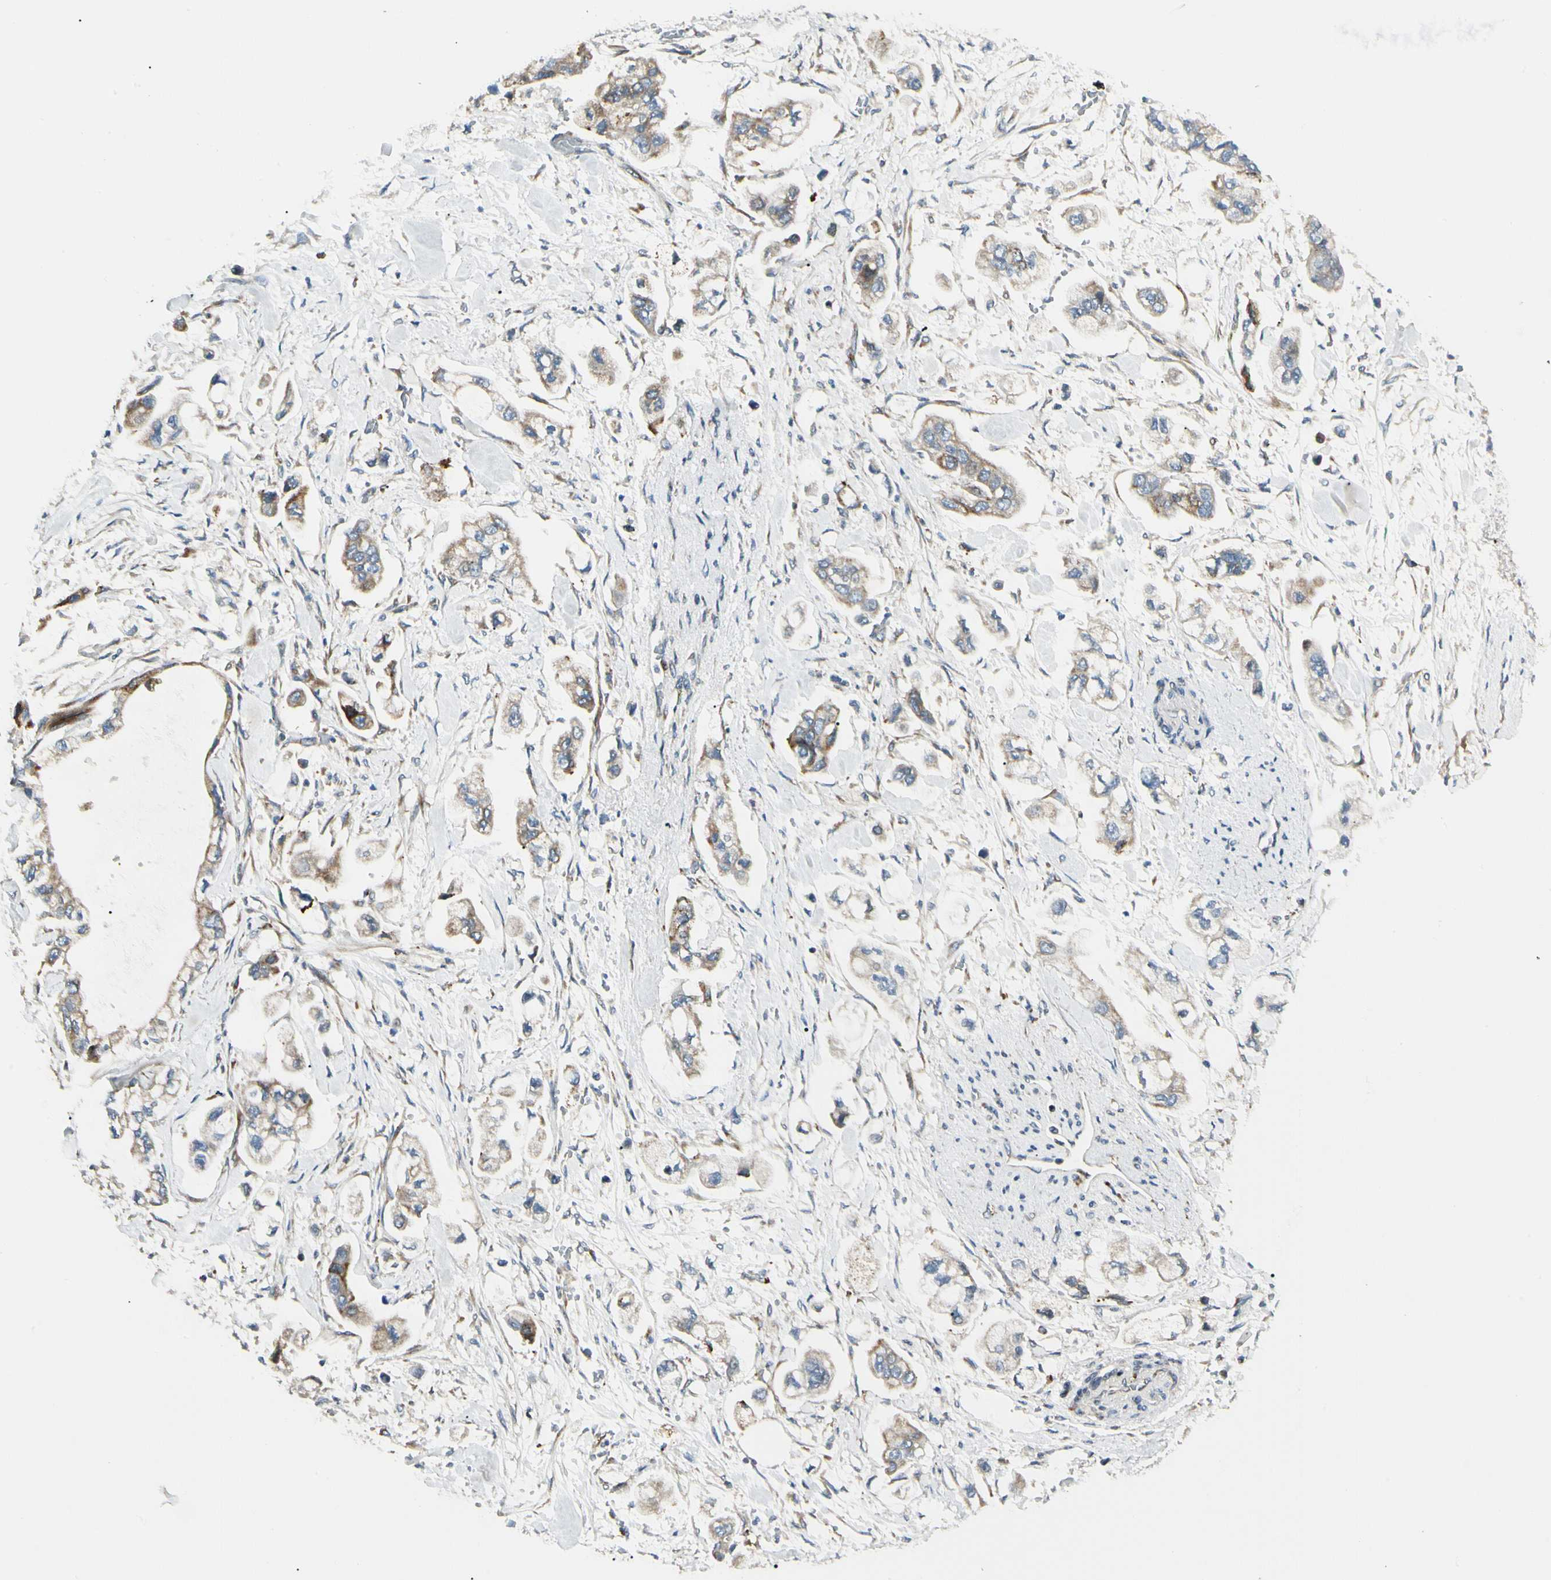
{"staining": {"intensity": "weak", "quantity": ">75%", "location": "cytoplasmic/membranous"}, "tissue": "stomach cancer", "cell_type": "Tumor cells", "image_type": "cancer", "snomed": [{"axis": "morphology", "description": "Adenocarcinoma, NOS"}, {"axis": "topography", "description": "Stomach"}], "caption": "Protein staining of adenocarcinoma (stomach) tissue demonstrates weak cytoplasmic/membranous expression in about >75% of tumor cells.", "gene": "MRPL9", "patient": {"sex": "male", "age": 62}}